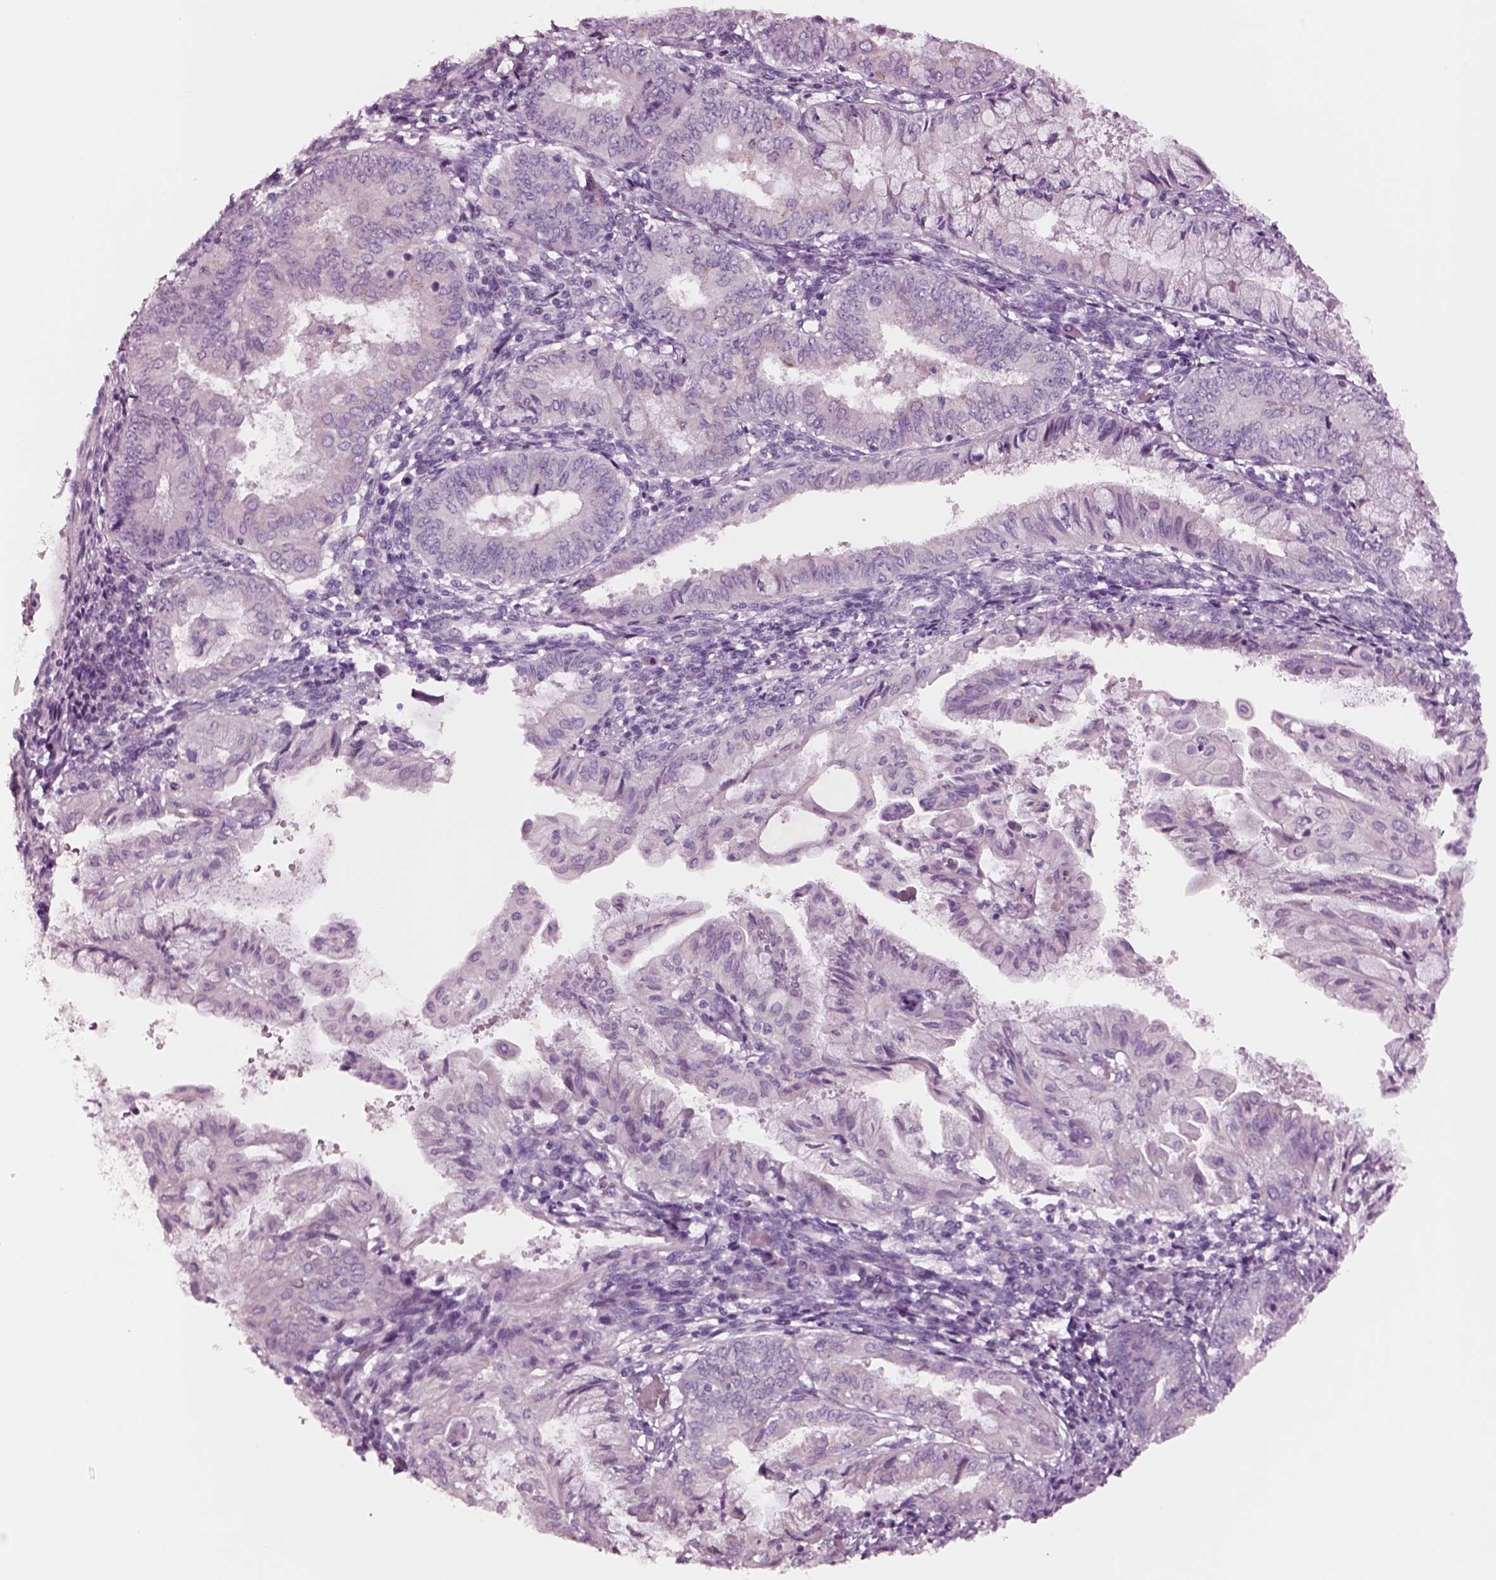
{"staining": {"intensity": "negative", "quantity": "none", "location": "none"}, "tissue": "endometrial cancer", "cell_type": "Tumor cells", "image_type": "cancer", "snomed": [{"axis": "morphology", "description": "Adenocarcinoma, NOS"}, {"axis": "topography", "description": "Endometrium"}], "caption": "Immunohistochemistry (IHC) photomicrograph of neoplastic tissue: human endometrial cancer (adenocarcinoma) stained with DAB shows no significant protein positivity in tumor cells. Nuclei are stained in blue.", "gene": "NMRK2", "patient": {"sex": "female", "age": 68}}